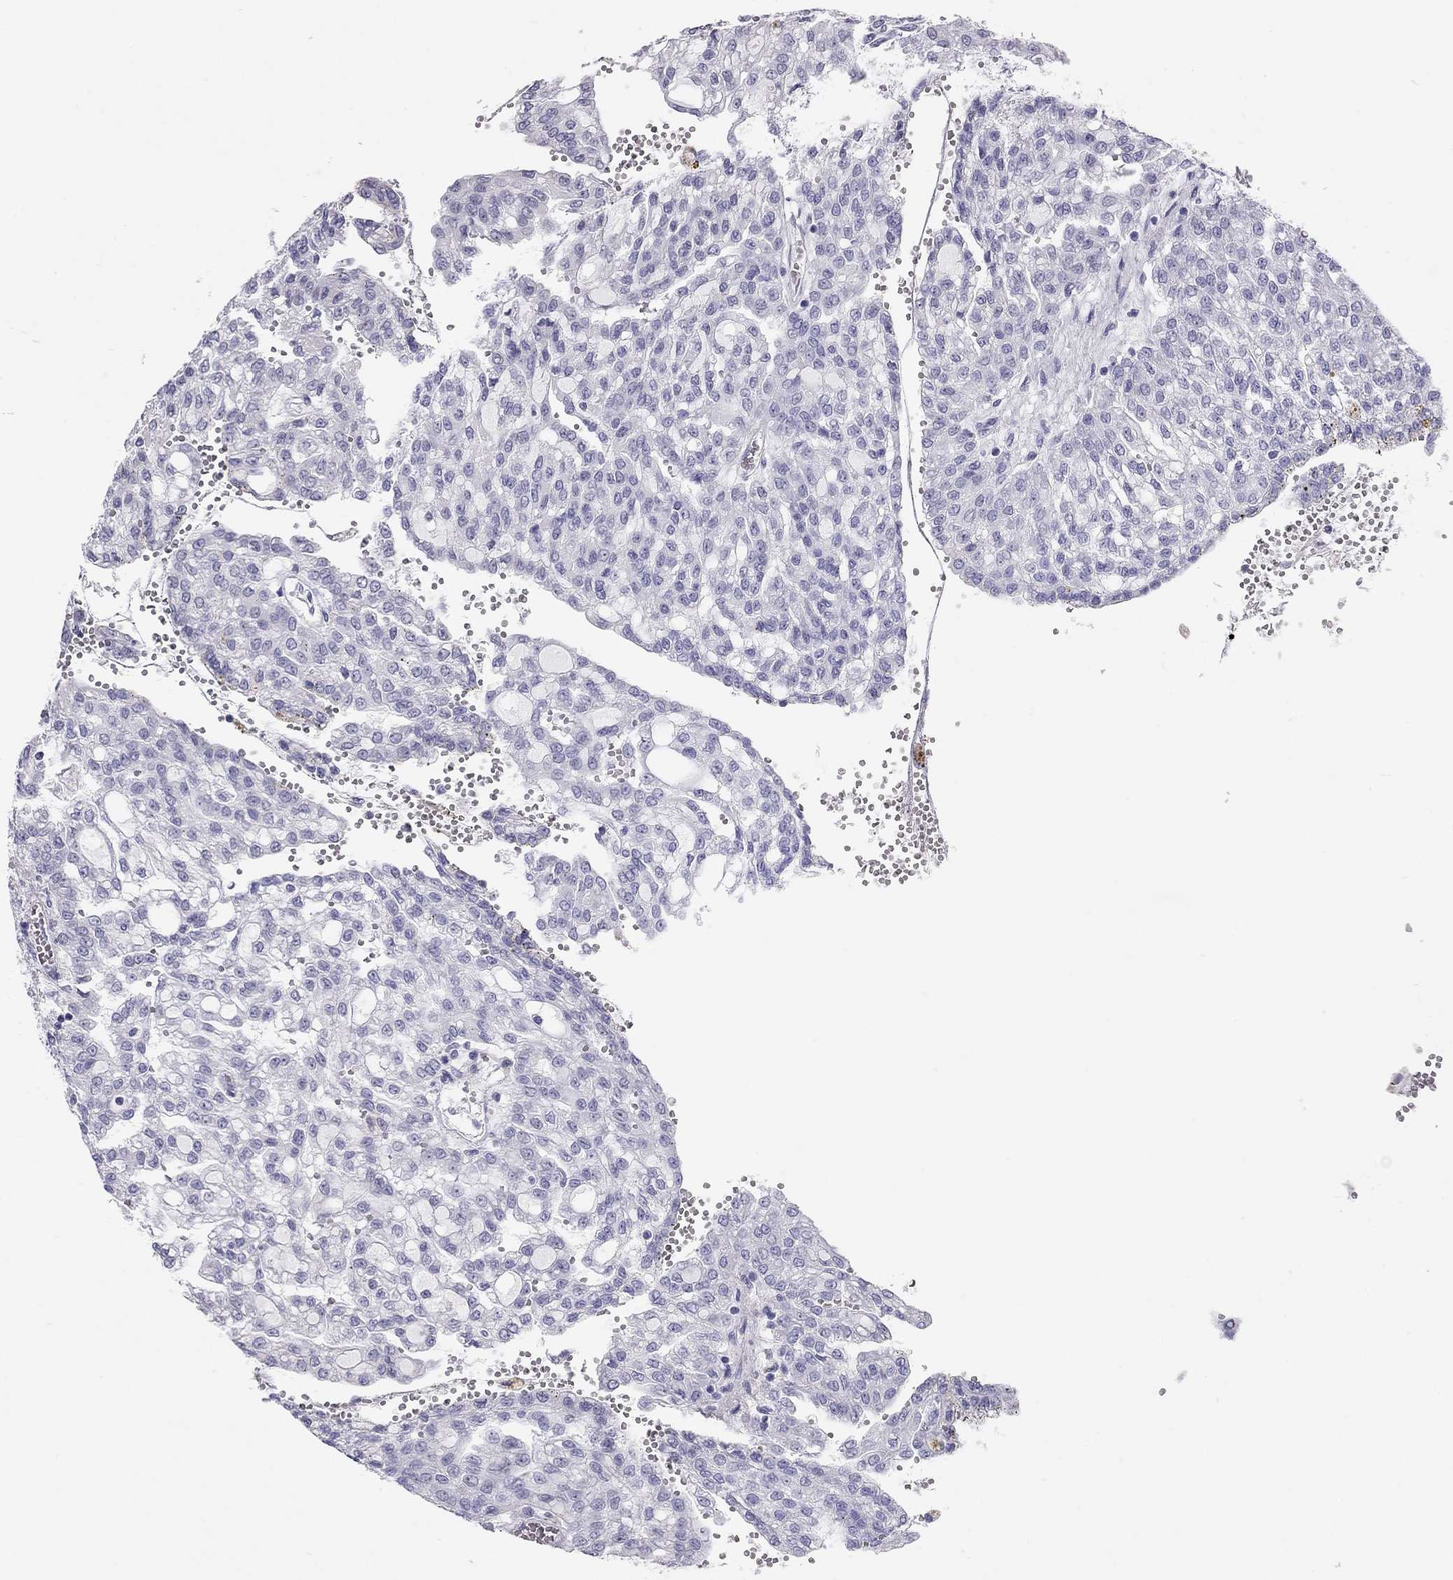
{"staining": {"intensity": "negative", "quantity": "none", "location": "none"}, "tissue": "renal cancer", "cell_type": "Tumor cells", "image_type": "cancer", "snomed": [{"axis": "morphology", "description": "Adenocarcinoma, NOS"}, {"axis": "topography", "description": "Kidney"}], "caption": "Human renal adenocarcinoma stained for a protein using IHC displays no expression in tumor cells.", "gene": "IL17REL", "patient": {"sex": "male", "age": 63}}